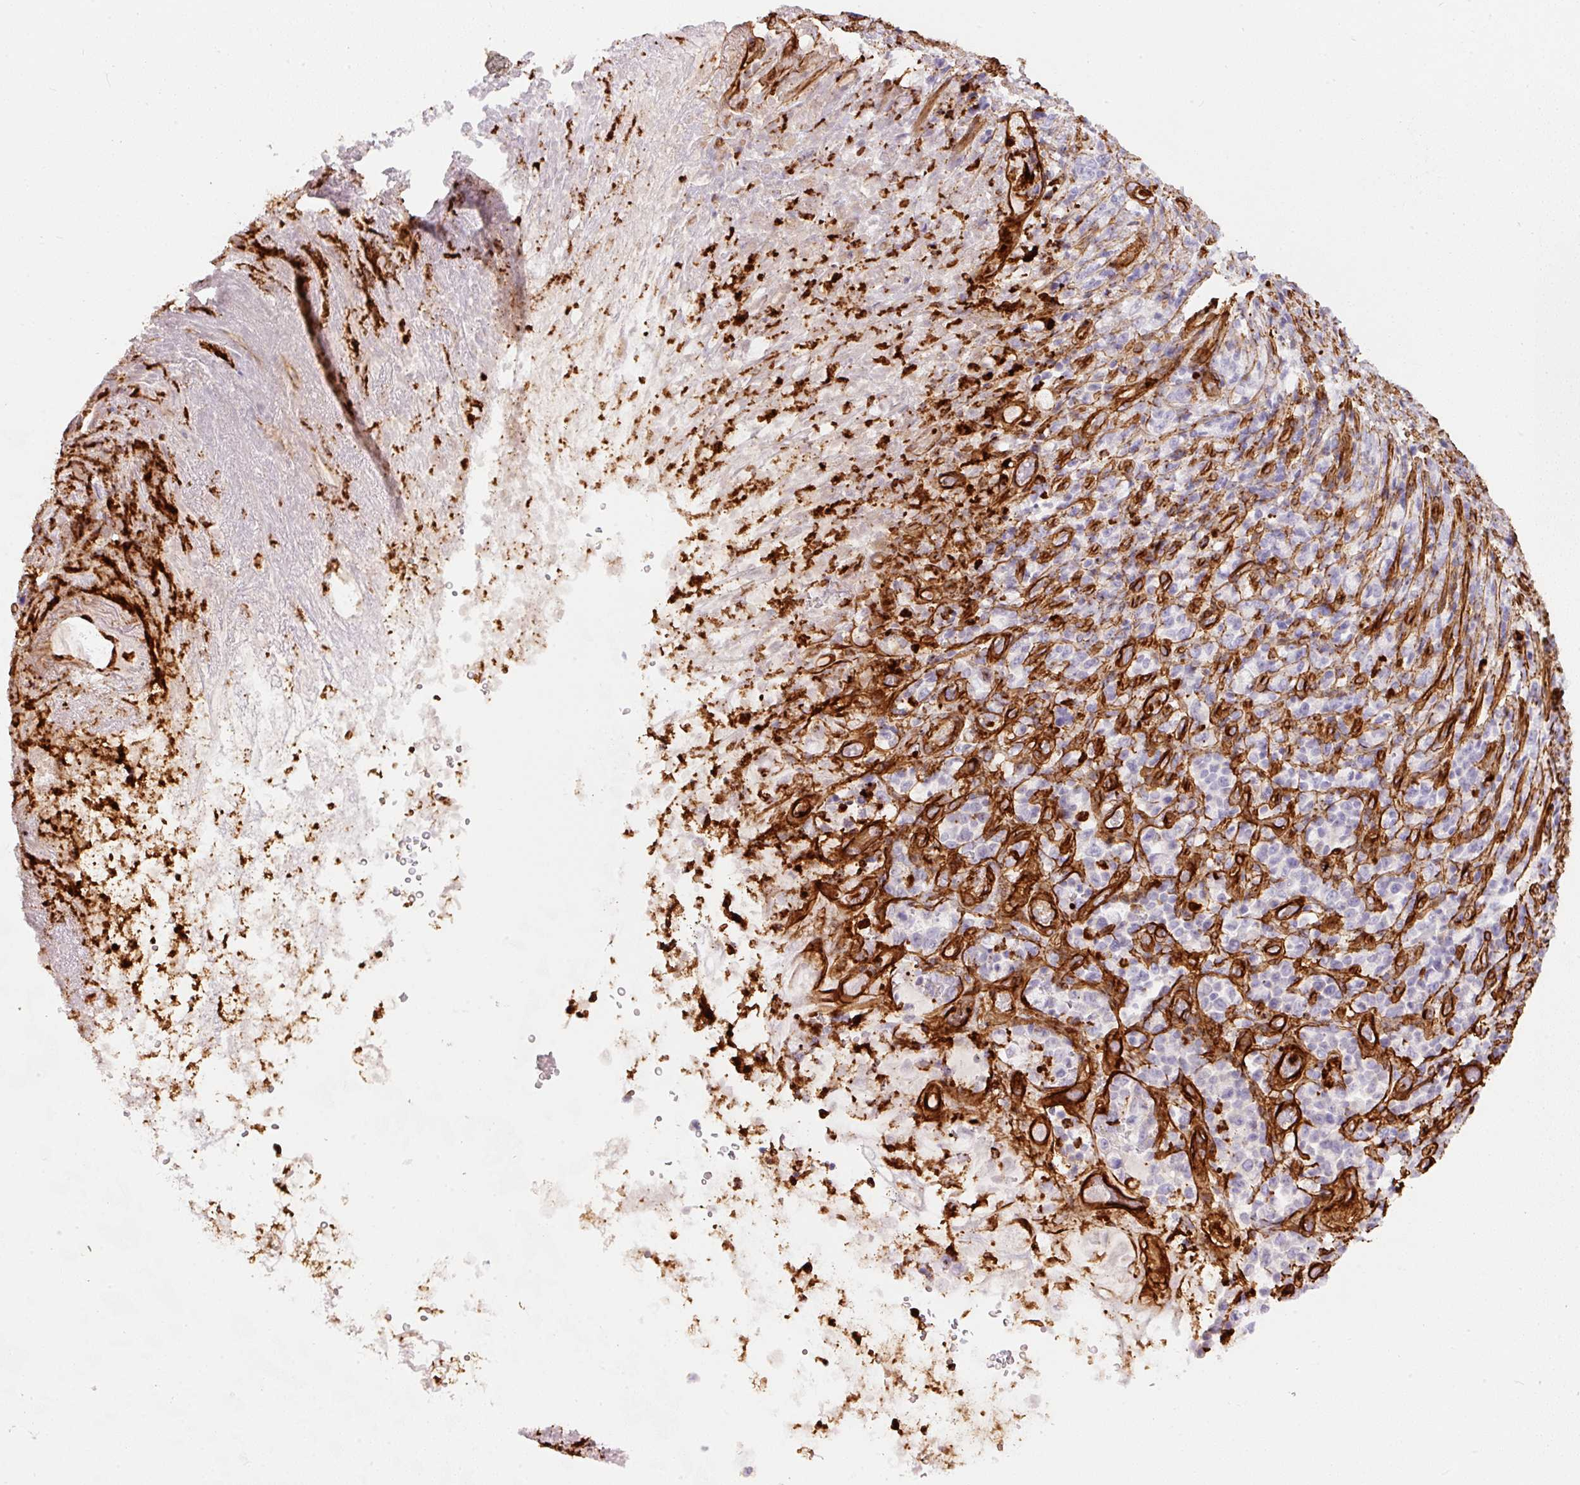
{"staining": {"intensity": "negative", "quantity": "none", "location": "none"}, "tissue": "stomach cancer", "cell_type": "Tumor cells", "image_type": "cancer", "snomed": [{"axis": "morphology", "description": "Normal tissue, NOS"}, {"axis": "morphology", "description": "Adenocarcinoma, NOS"}, {"axis": "topography", "description": "Stomach"}], "caption": "Immunohistochemistry (IHC) photomicrograph of adenocarcinoma (stomach) stained for a protein (brown), which demonstrates no staining in tumor cells. The staining is performed using DAB (3,3'-diaminobenzidine) brown chromogen with nuclei counter-stained in using hematoxylin.", "gene": "LOXL4", "patient": {"sex": "female", "age": 79}}